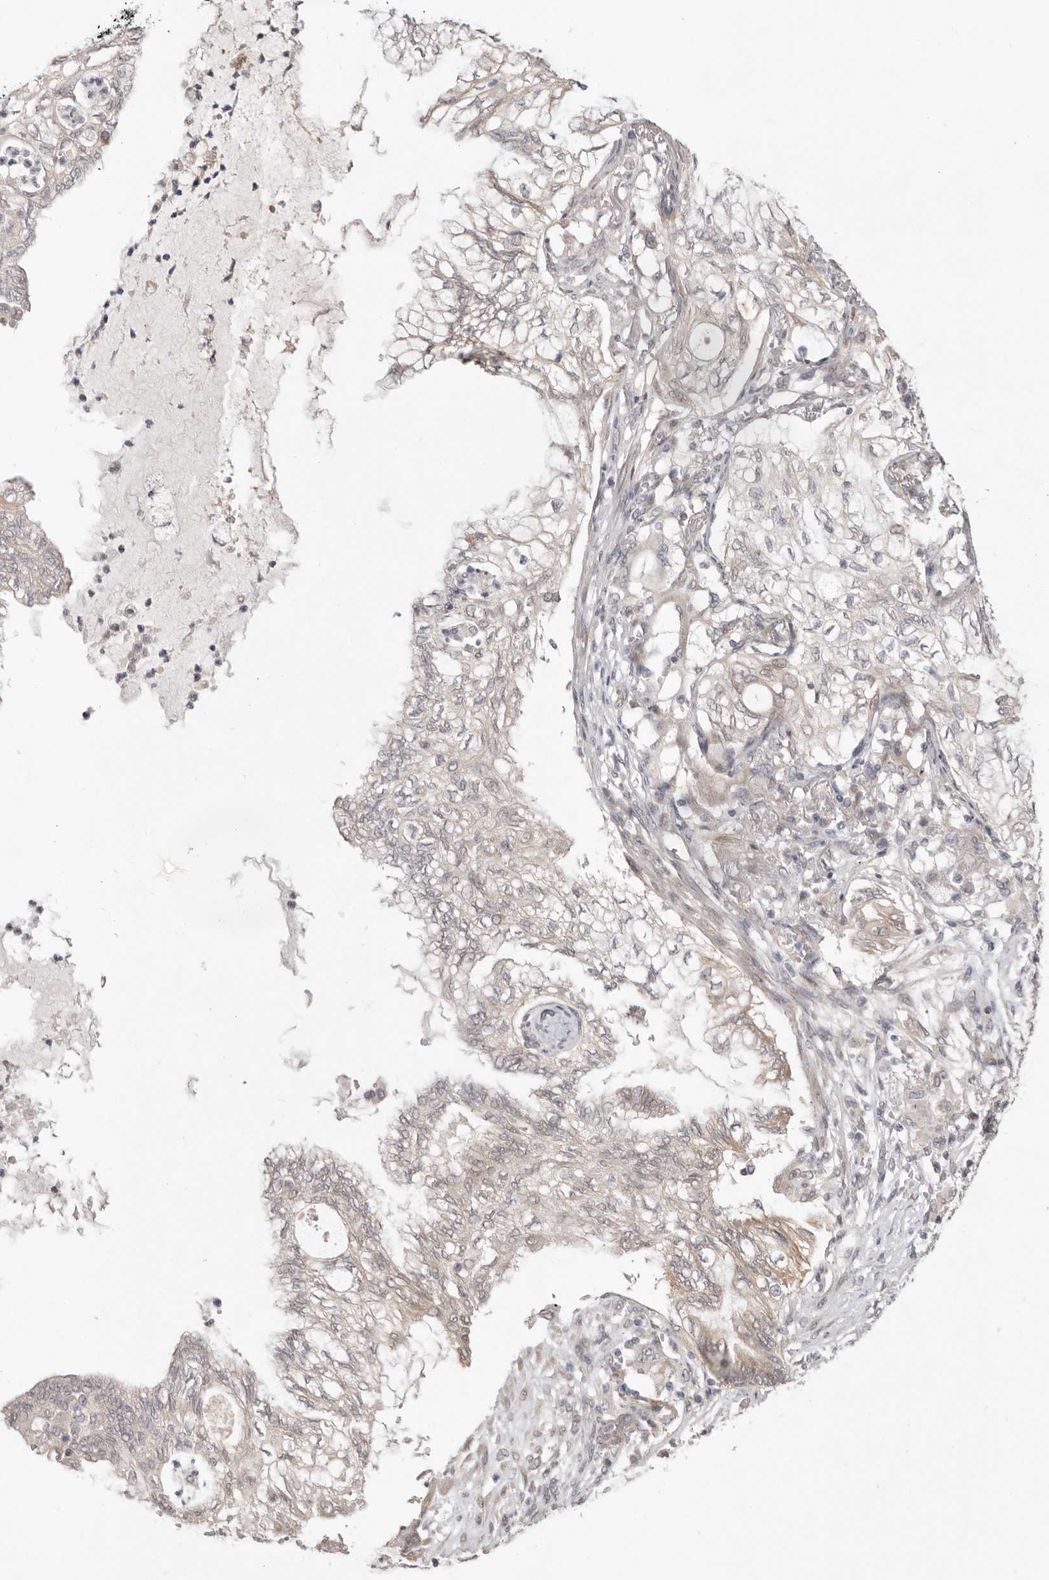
{"staining": {"intensity": "weak", "quantity": "25%-75%", "location": "cytoplasmic/membranous"}, "tissue": "lung cancer", "cell_type": "Tumor cells", "image_type": "cancer", "snomed": [{"axis": "morphology", "description": "Adenocarcinoma, NOS"}, {"axis": "topography", "description": "Lung"}], "caption": "This photomicrograph shows immunohistochemistry staining of adenocarcinoma (lung), with low weak cytoplasmic/membranous positivity in approximately 25%-75% of tumor cells.", "gene": "NSUN4", "patient": {"sex": "female", "age": 70}}